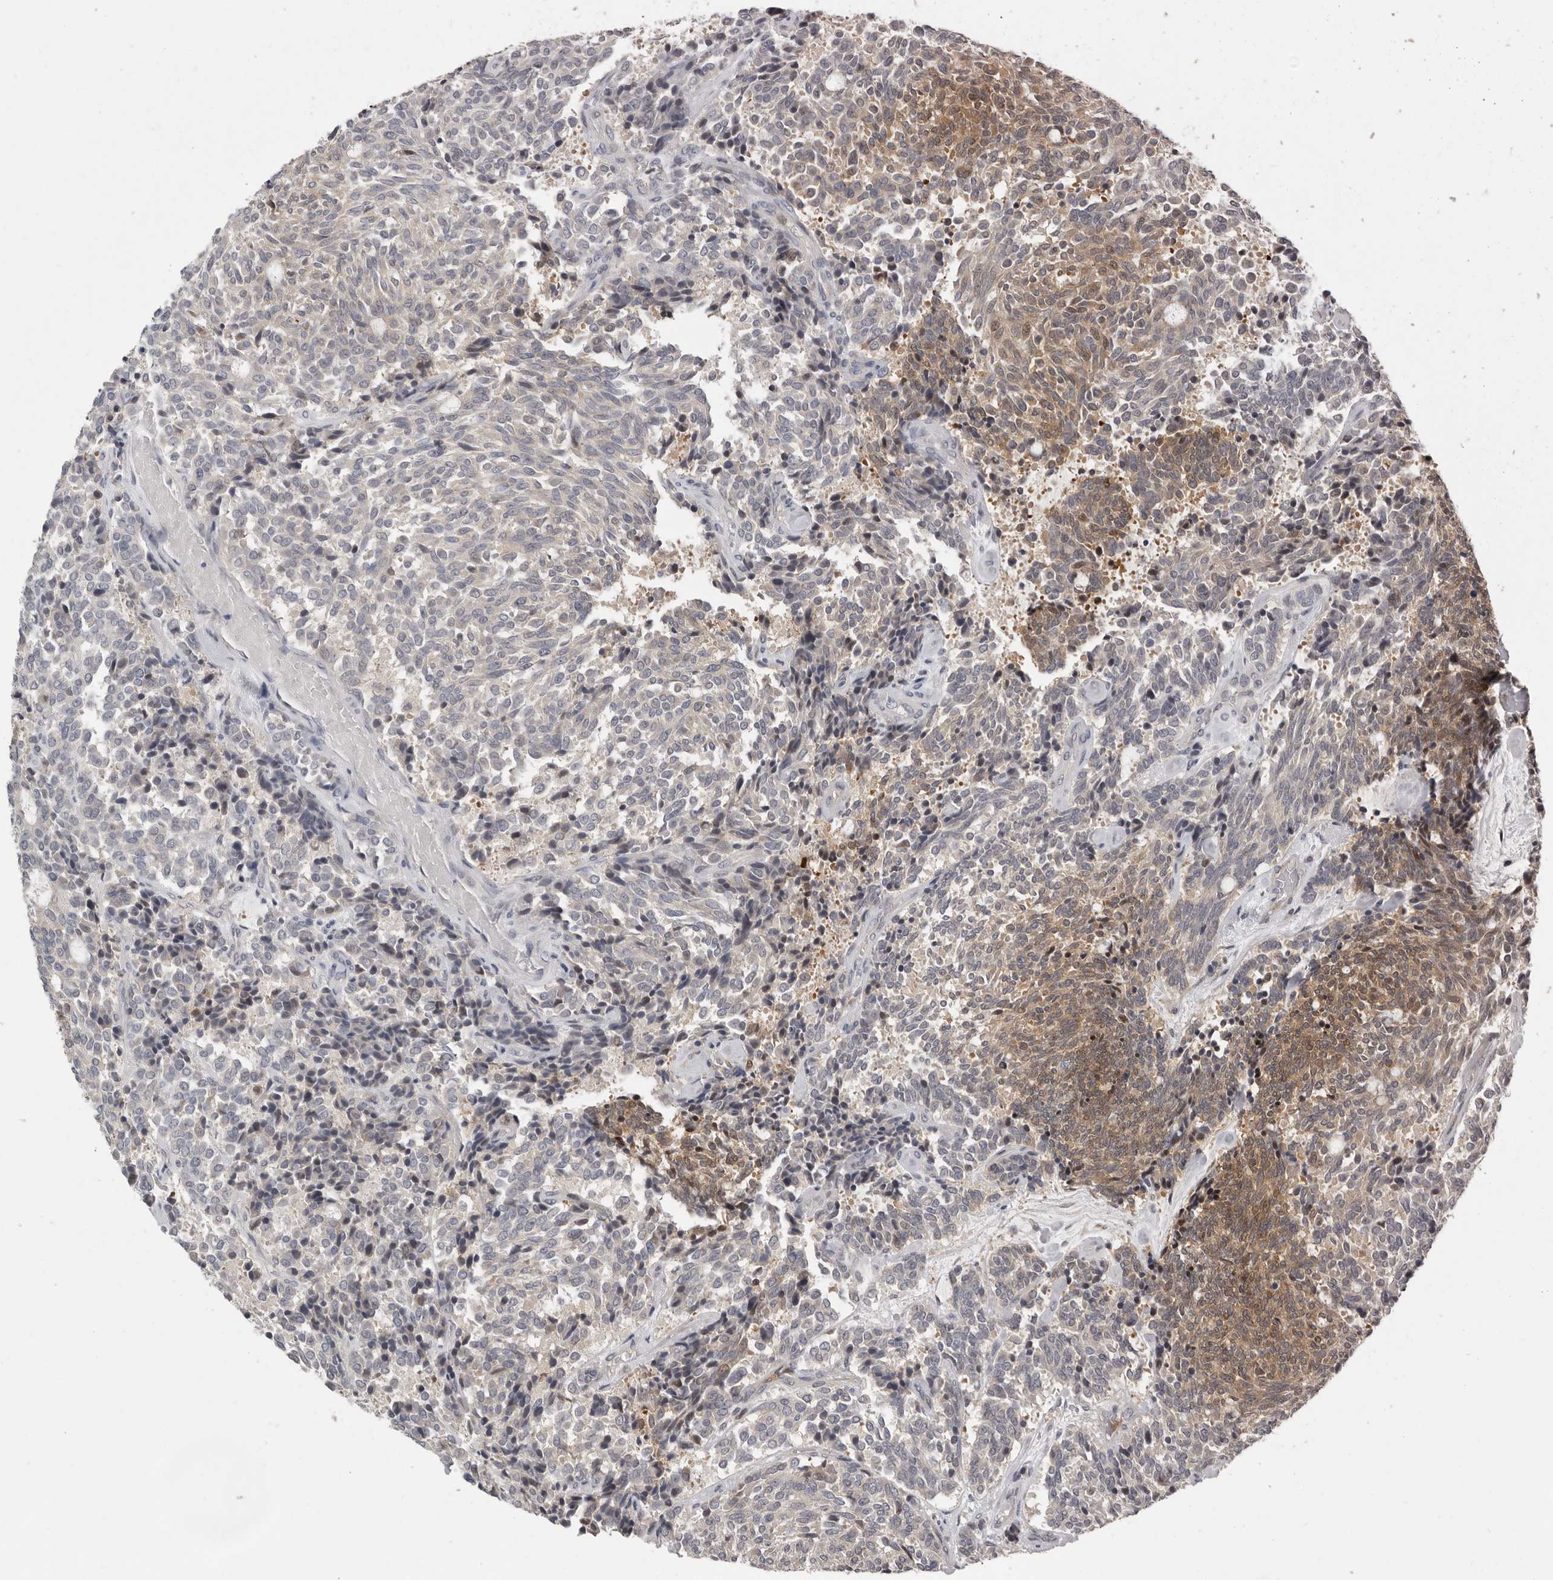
{"staining": {"intensity": "moderate", "quantity": "<25%", "location": "cytoplasmic/membranous"}, "tissue": "carcinoid", "cell_type": "Tumor cells", "image_type": "cancer", "snomed": [{"axis": "morphology", "description": "Carcinoid, malignant, NOS"}, {"axis": "topography", "description": "Pancreas"}], "caption": "Tumor cells show low levels of moderate cytoplasmic/membranous staining in approximately <25% of cells in human carcinoid.", "gene": "RALGPS2", "patient": {"sex": "female", "age": 54}}